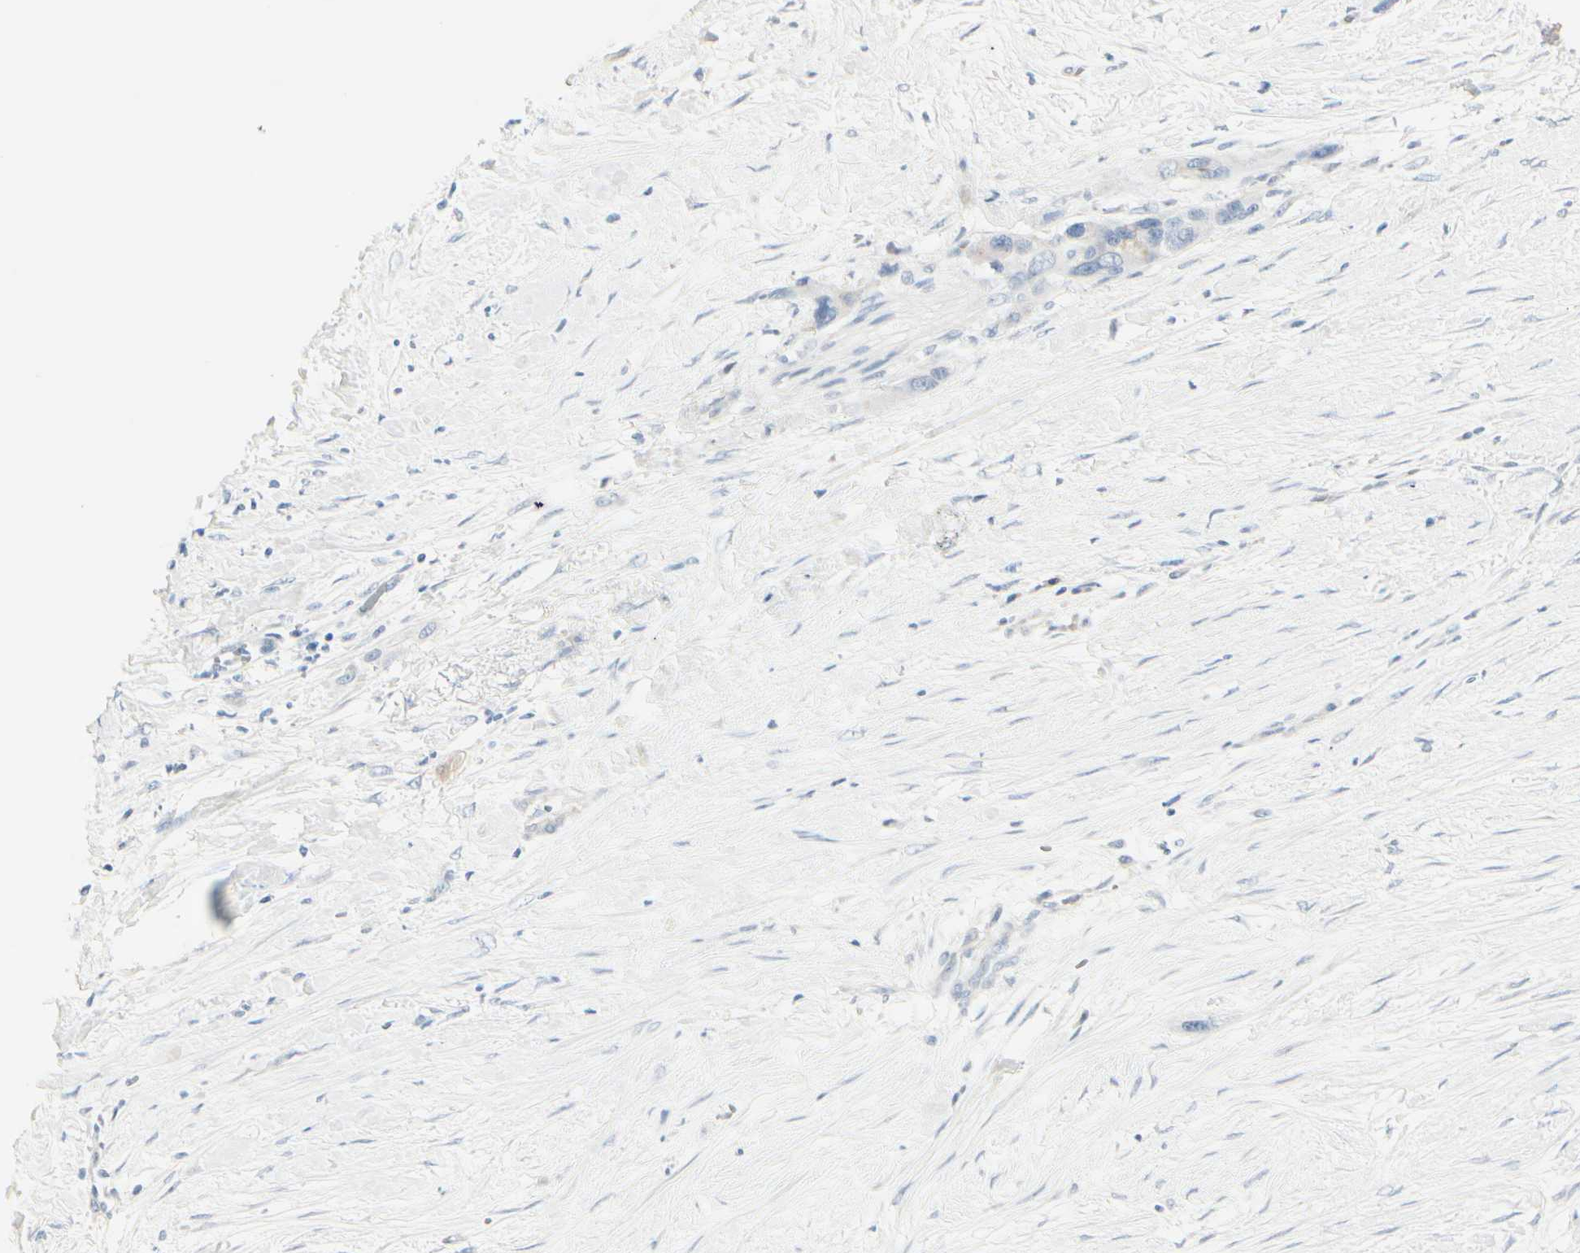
{"staining": {"intensity": "weak", "quantity": "<25%", "location": "cytoplasmic/membranous"}, "tissue": "pancreatic cancer", "cell_type": "Tumor cells", "image_type": "cancer", "snomed": [{"axis": "morphology", "description": "Adenocarcinoma, NOS"}, {"axis": "topography", "description": "Pancreas"}], "caption": "Immunohistochemistry (IHC) histopathology image of neoplastic tissue: pancreatic cancer stained with DAB reveals no significant protein expression in tumor cells.", "gene": "CDHR5", "patient": {"sex": "male", "age": 46}}